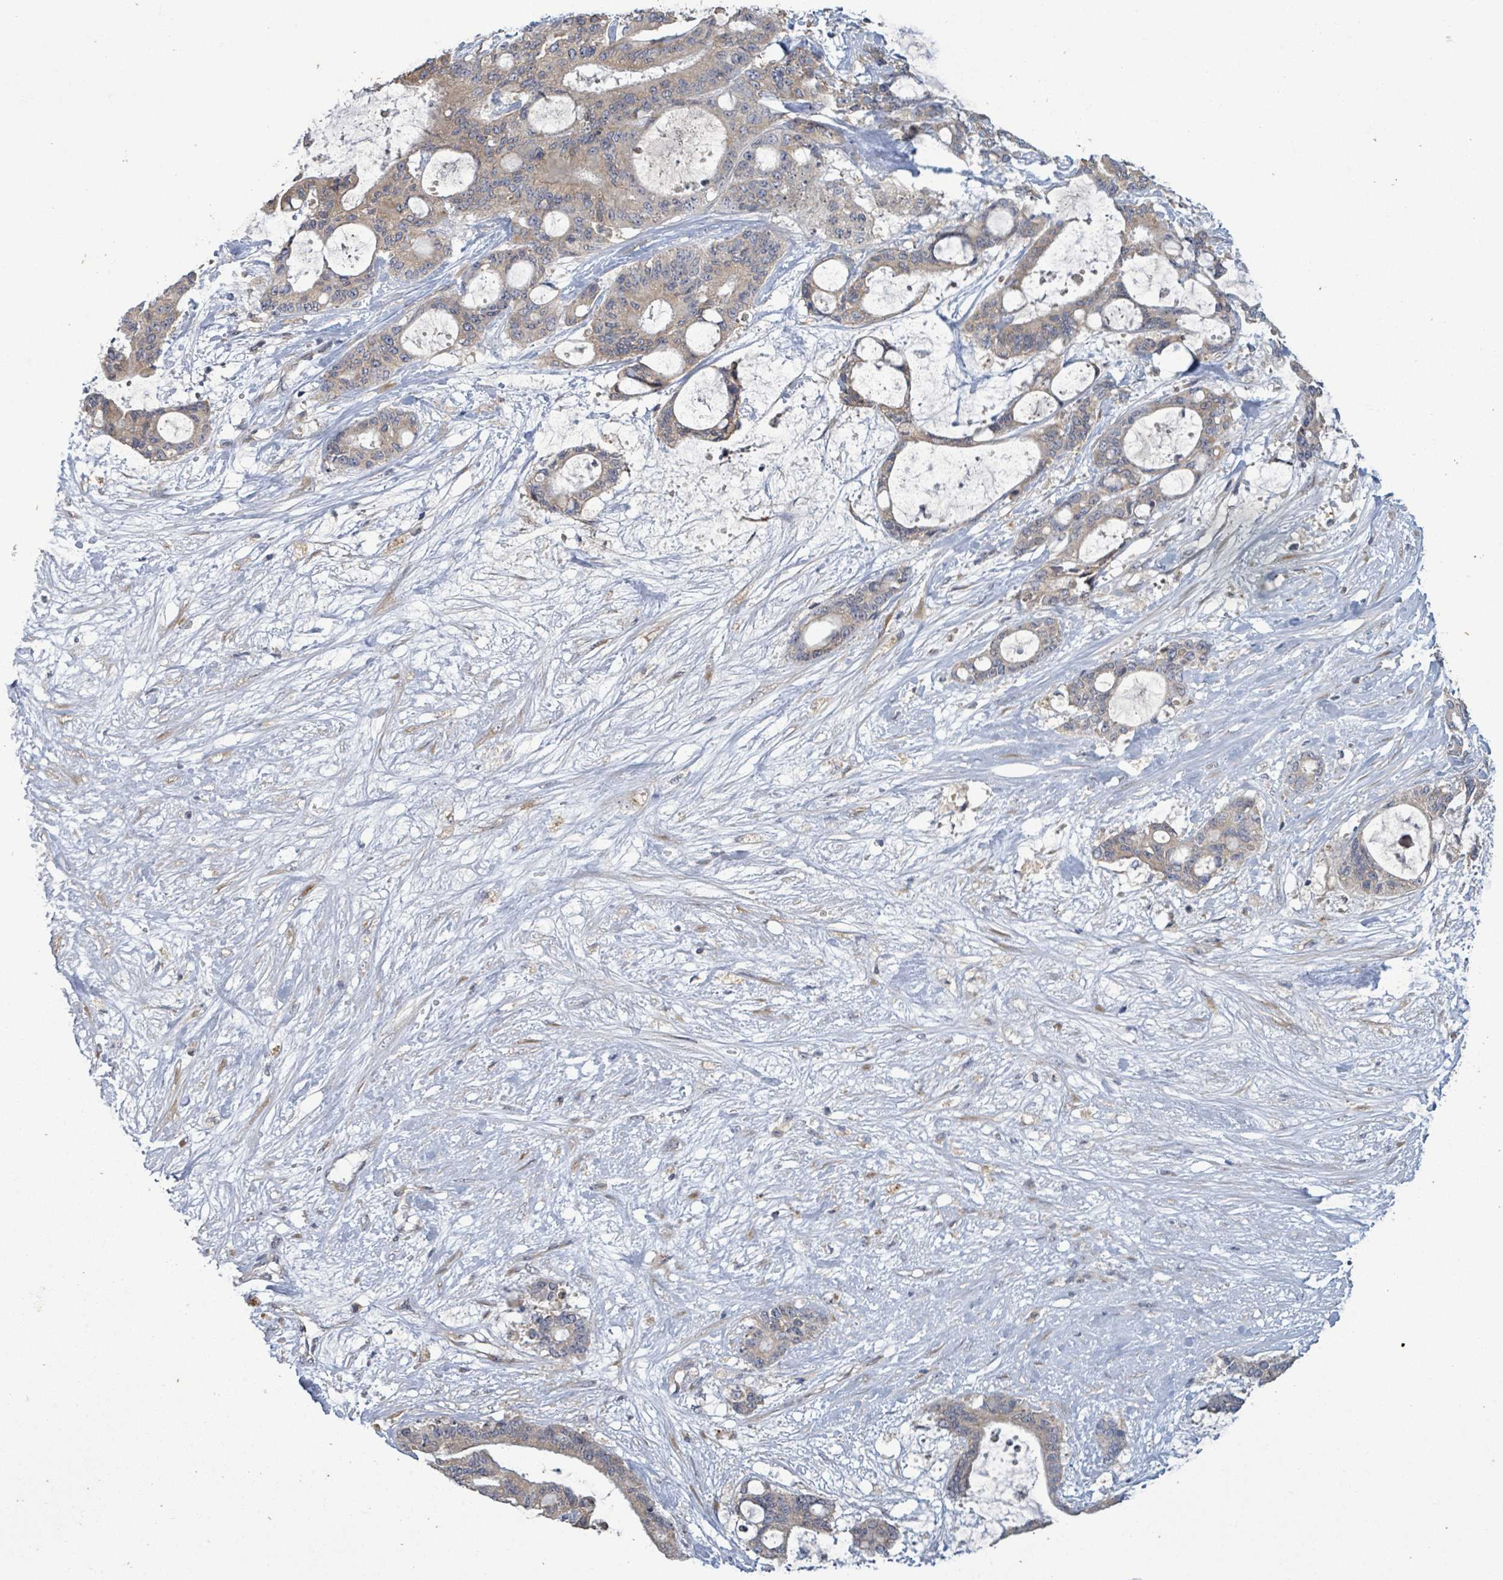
{"staining": {"intensity": "weak", "quantity": "25%-75%", "location": "cytoplasmic/membranous"}, "tissue": "liver cancer", "cell_type": "Tumor cells", "image_type": "cancer", "snomed": [{"axis": "morphology", "description": "Normal tissue, NOS"}, {"axis": "morphology", "description": "Cholangiocarcinoma"}, {"axis": "topography", "description": "Liver"}, {"axis": "topography", "description": "Peripheral nerve tissue"}], "caption": "Liver cancer (cholangiocarcinoma) stained with a protein marker reveals weak staining in tumor cells.", "gene": "ATP13A1", "patient": {"sex": "female", "age": 73}}